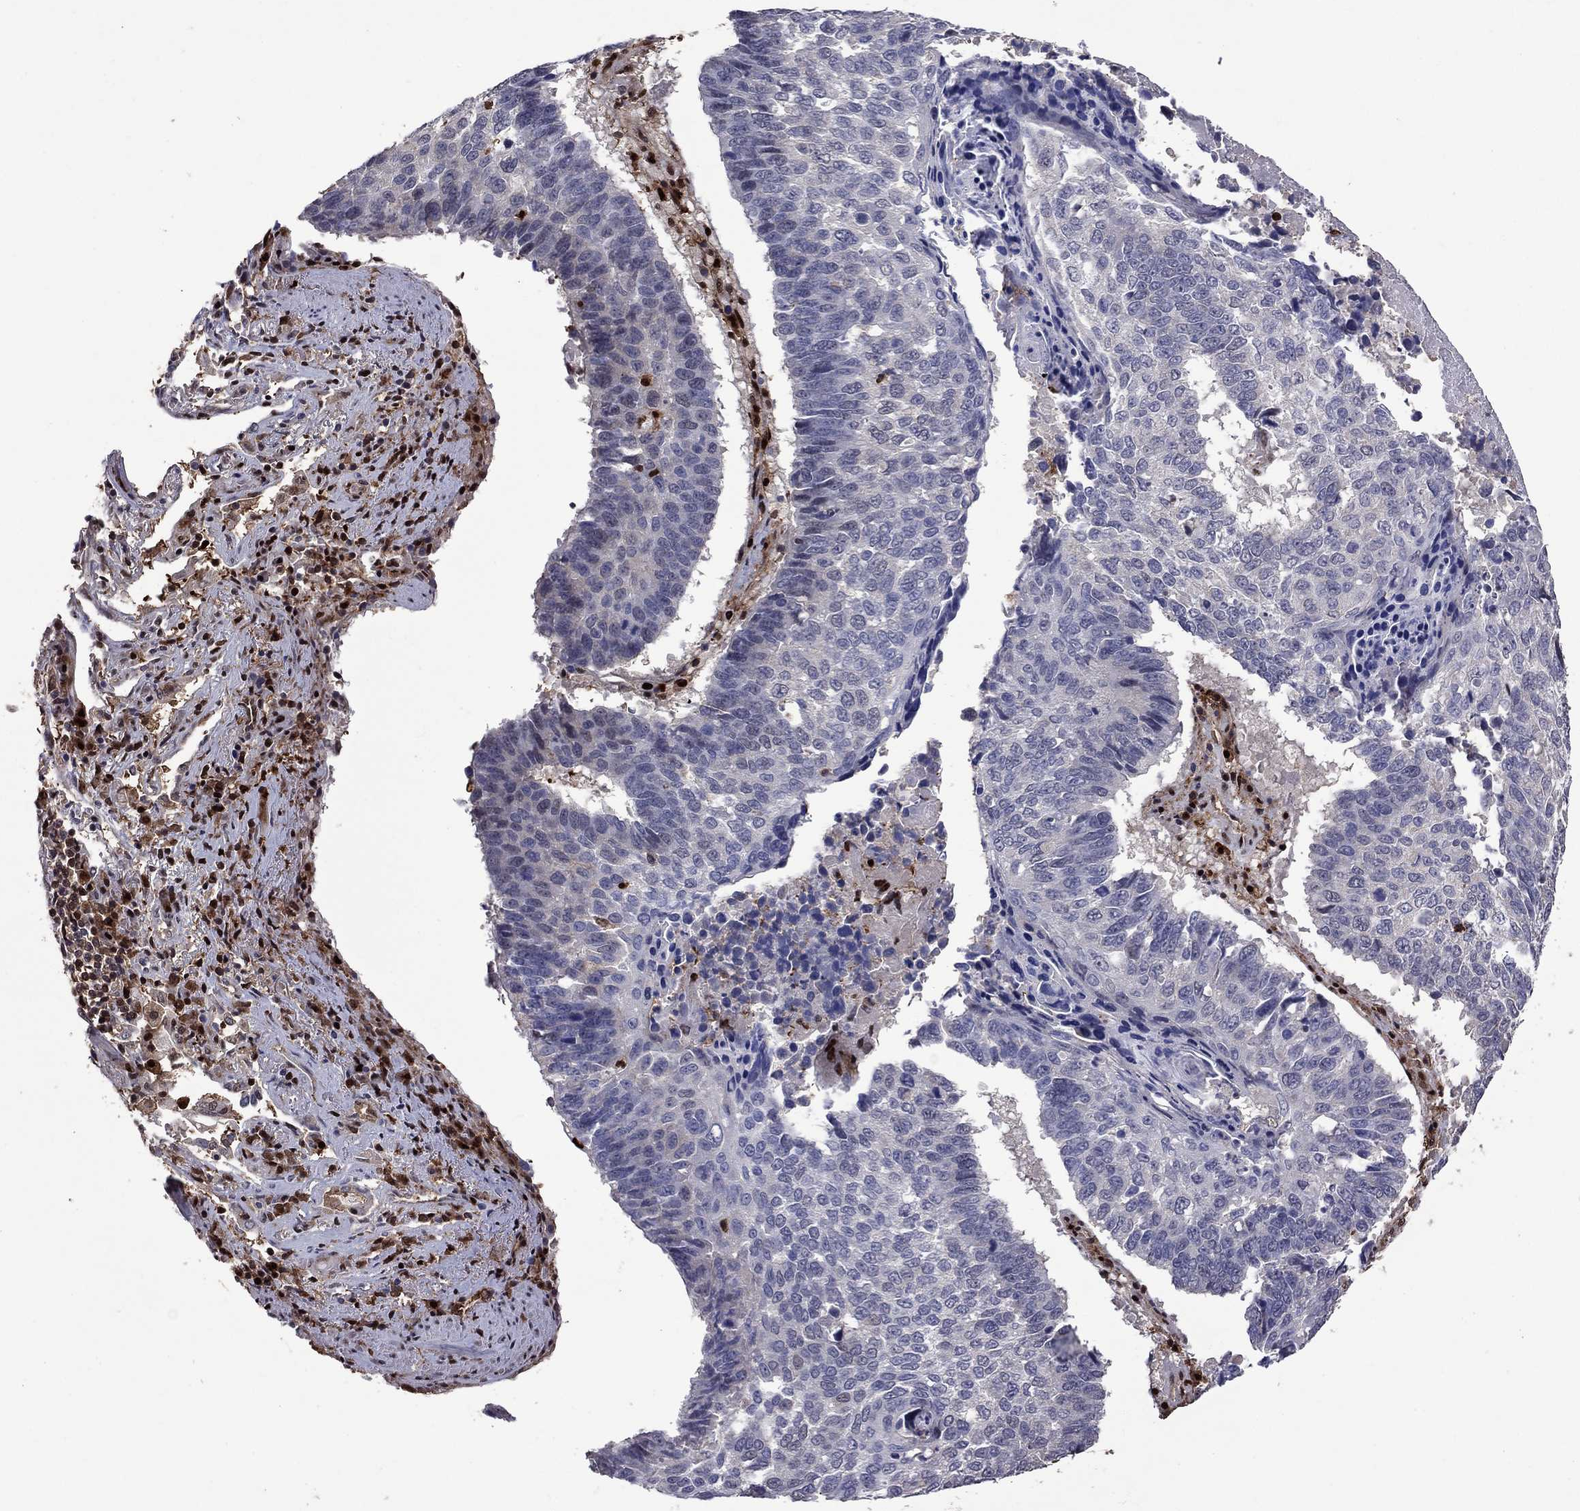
{"staining": {"intensity": "negative", "quantity": "none", "location": "none"}, "tissue": "lung cancer", "cell_type": "Tumor cells", "image_type": "cancer", "snomed": [{"axis": "morphology", "description": "Squamous cell carcinoma, NOS"}, {"axis": "topography", "description": "Lung"}], "caption": "High magnification brightfield microscopy of lung cancer (squamous cell carcinoma) stained with DAB (brown) and counterstained with hematoxylin (blue): tumor cells show no significant staining. Brightfield microscopy of IHC stained with DAB (brown) and hematoxylin (blue), captured at high magnification.", "gene": "APPBP2", "patient": {"sex": "male", "age": 73}}